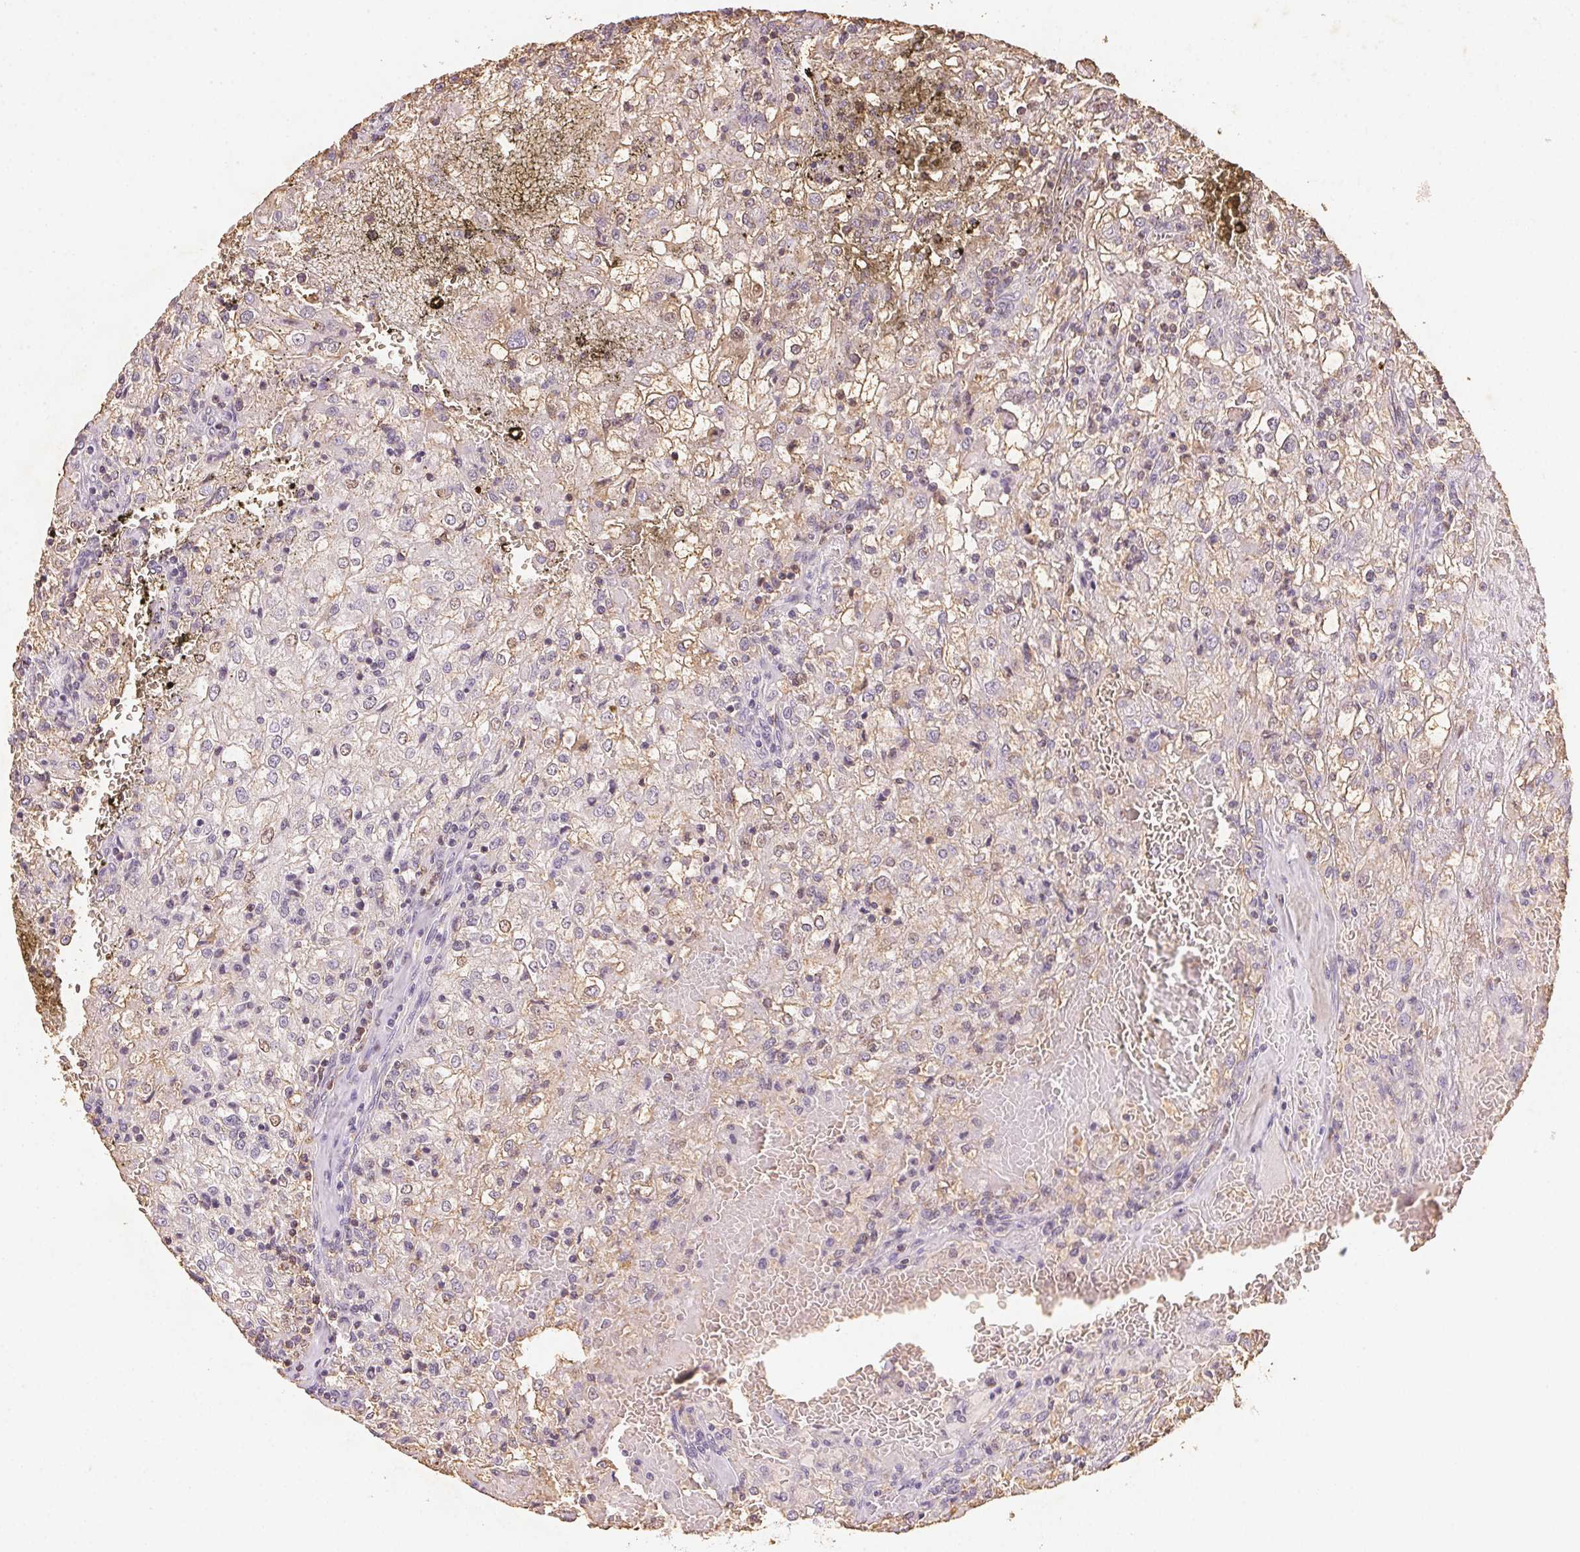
{"staining": {"intensity": "weak", "quantity": "<25%", "location": "cytoplasmic/membranous"}, "tissue": "renal cancer", "cell_type": "Tumor cells", "image_type": "cancer", "snomed": [{"axis": "morphology", "description": "Adenocarcinoma, NOS"}, {"axis": "topography", "description": "Kidney"}], "caption": "A micrograph of renal cancer stained for a protein demonstrates no brown staining in tumor cells. (Immunohistochemistry, brightfield microscopy, high magnification).", "gene": "SMTN", "patient": {"sex": "female", "age": 74}}